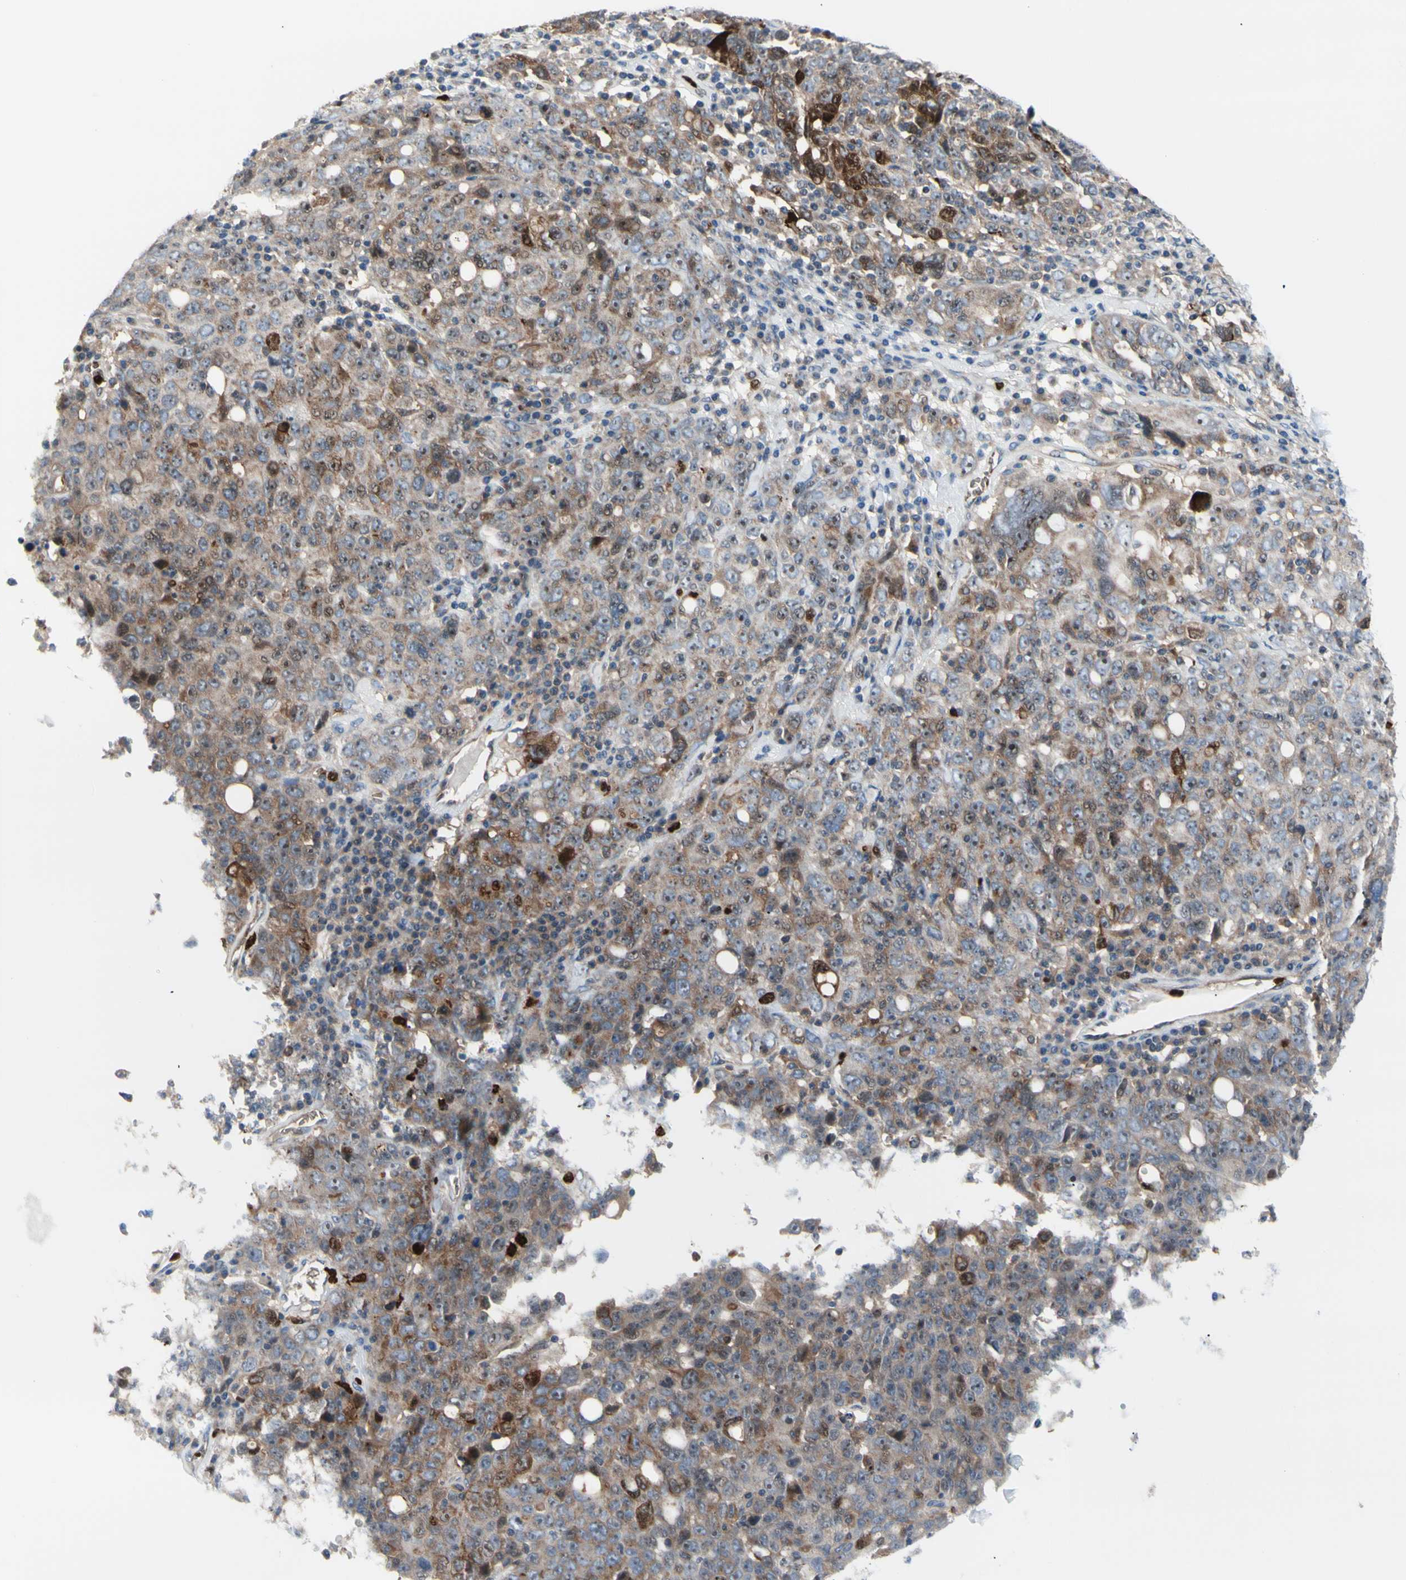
{"staining": {"intensity": "moderate", "quantity": "25%-75%", "location": "cytoplasmic/membranous"}, "tissue": "ovarian cancer", "cell_type": "Tumor cells", "image_type": "cancer", "snomed": [{"axis": "morphology", "description": "Carcinoma, endometroid"}, {"axis": "topography", "description": "Ovary"}], "caption": "A high-resolution photomicrograph shows immunohistochemistry staining of ovarian cancer, which shows moderate cytoplasmic/membranous expression in about 25%-75% of tumor cells.", "gene": "USP9X", "patient": {"sex": "female", "age": 62}}